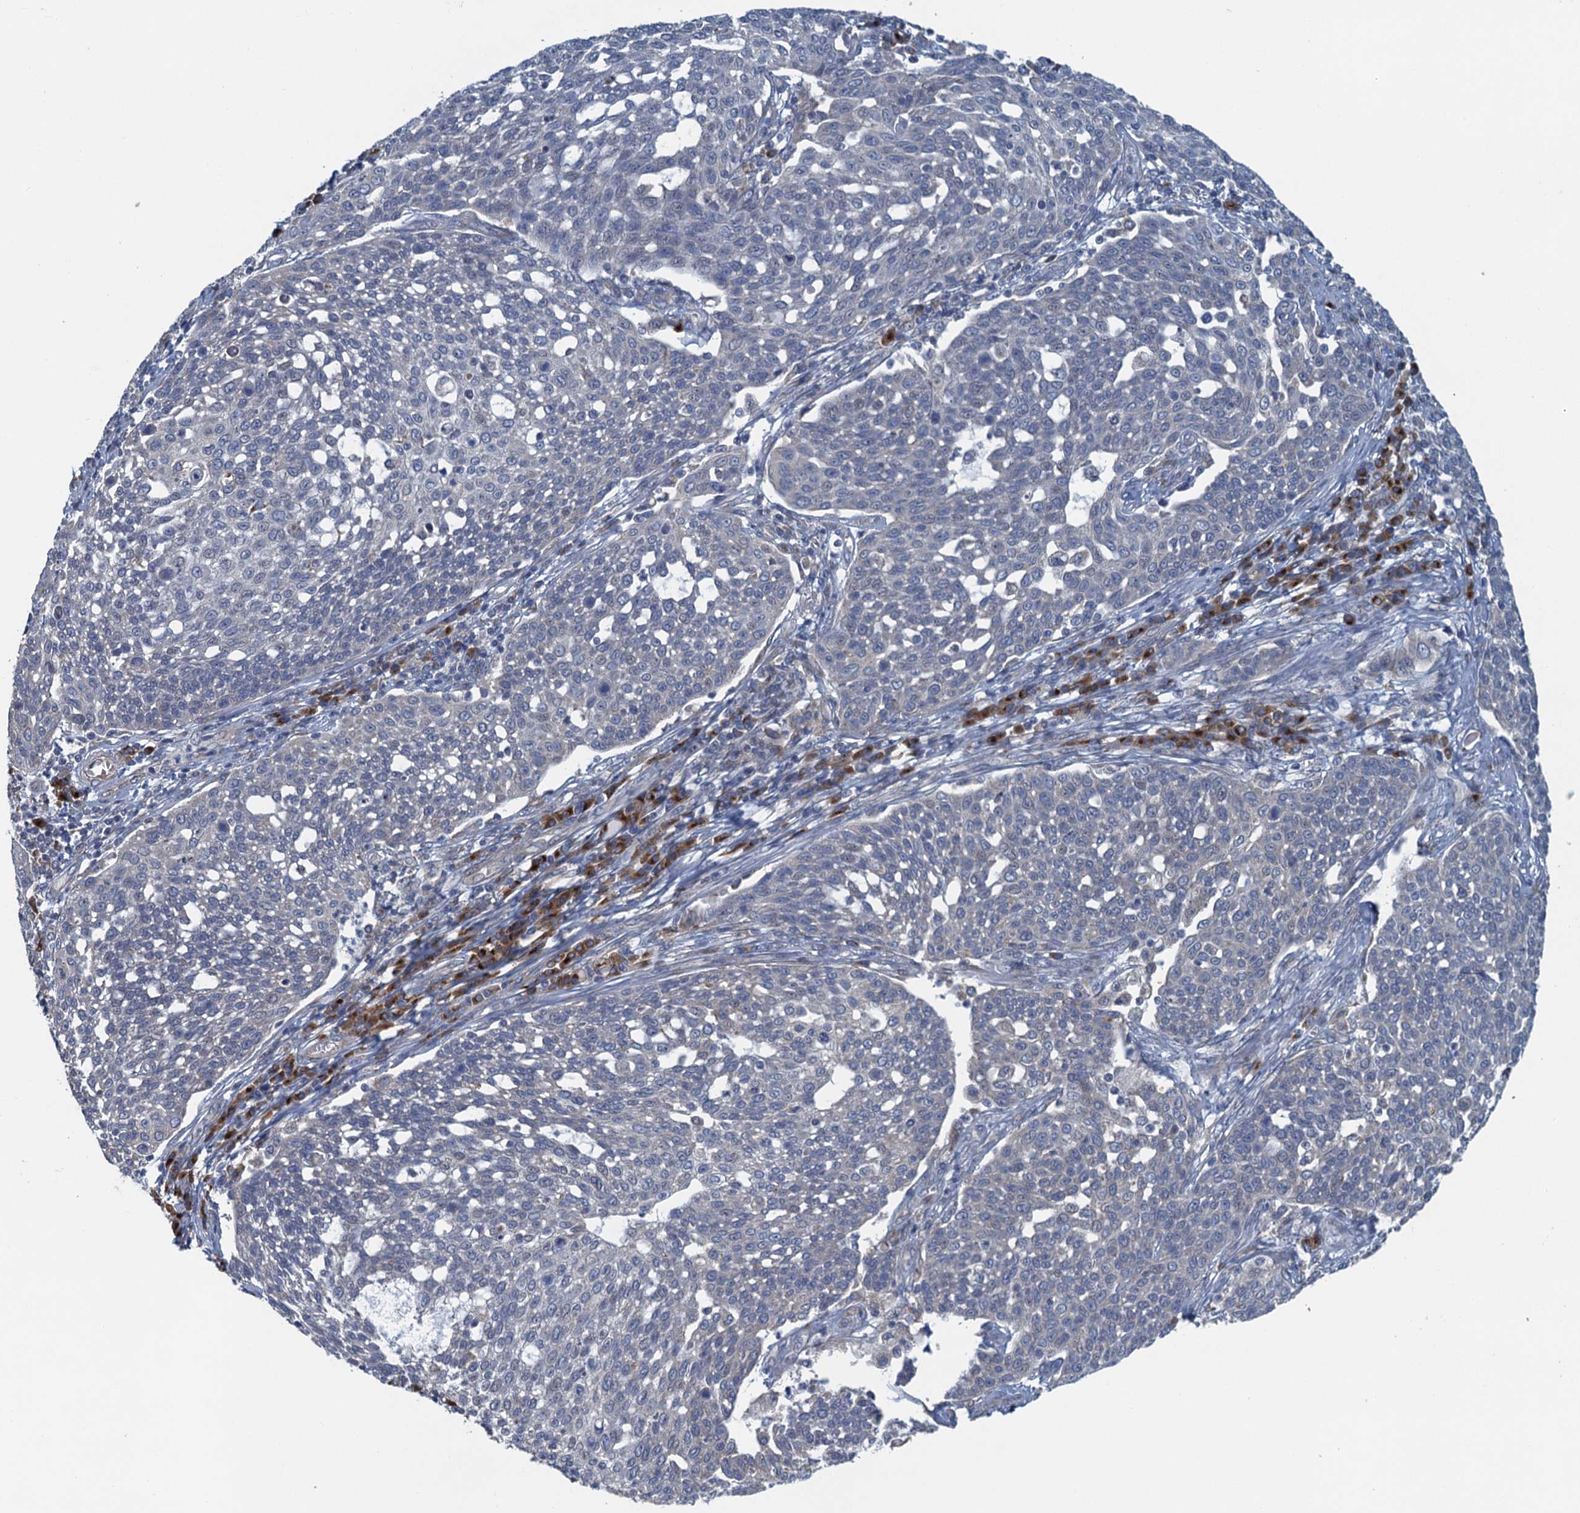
{"staining": {"intensity": "negative", "quantity": "none", "location": "none"}, "tissue": "cervical cancer", "cell_type": "Tumor cells", "image_type": "cancer", "snomed": [{"axis": "morphology", "description": "Squamous cell carcinoma, NOS"}, {"axis": "topography", "description": "Cervix"}], "caption": "An IHC histopathology image of squamous cell carcinoma (cervical) is shown. There is no staining in tumor cells of squamous cell carcinoma (cervical).", "gene": "ALG2", "patient": {"sex": "female", "age": 34}}